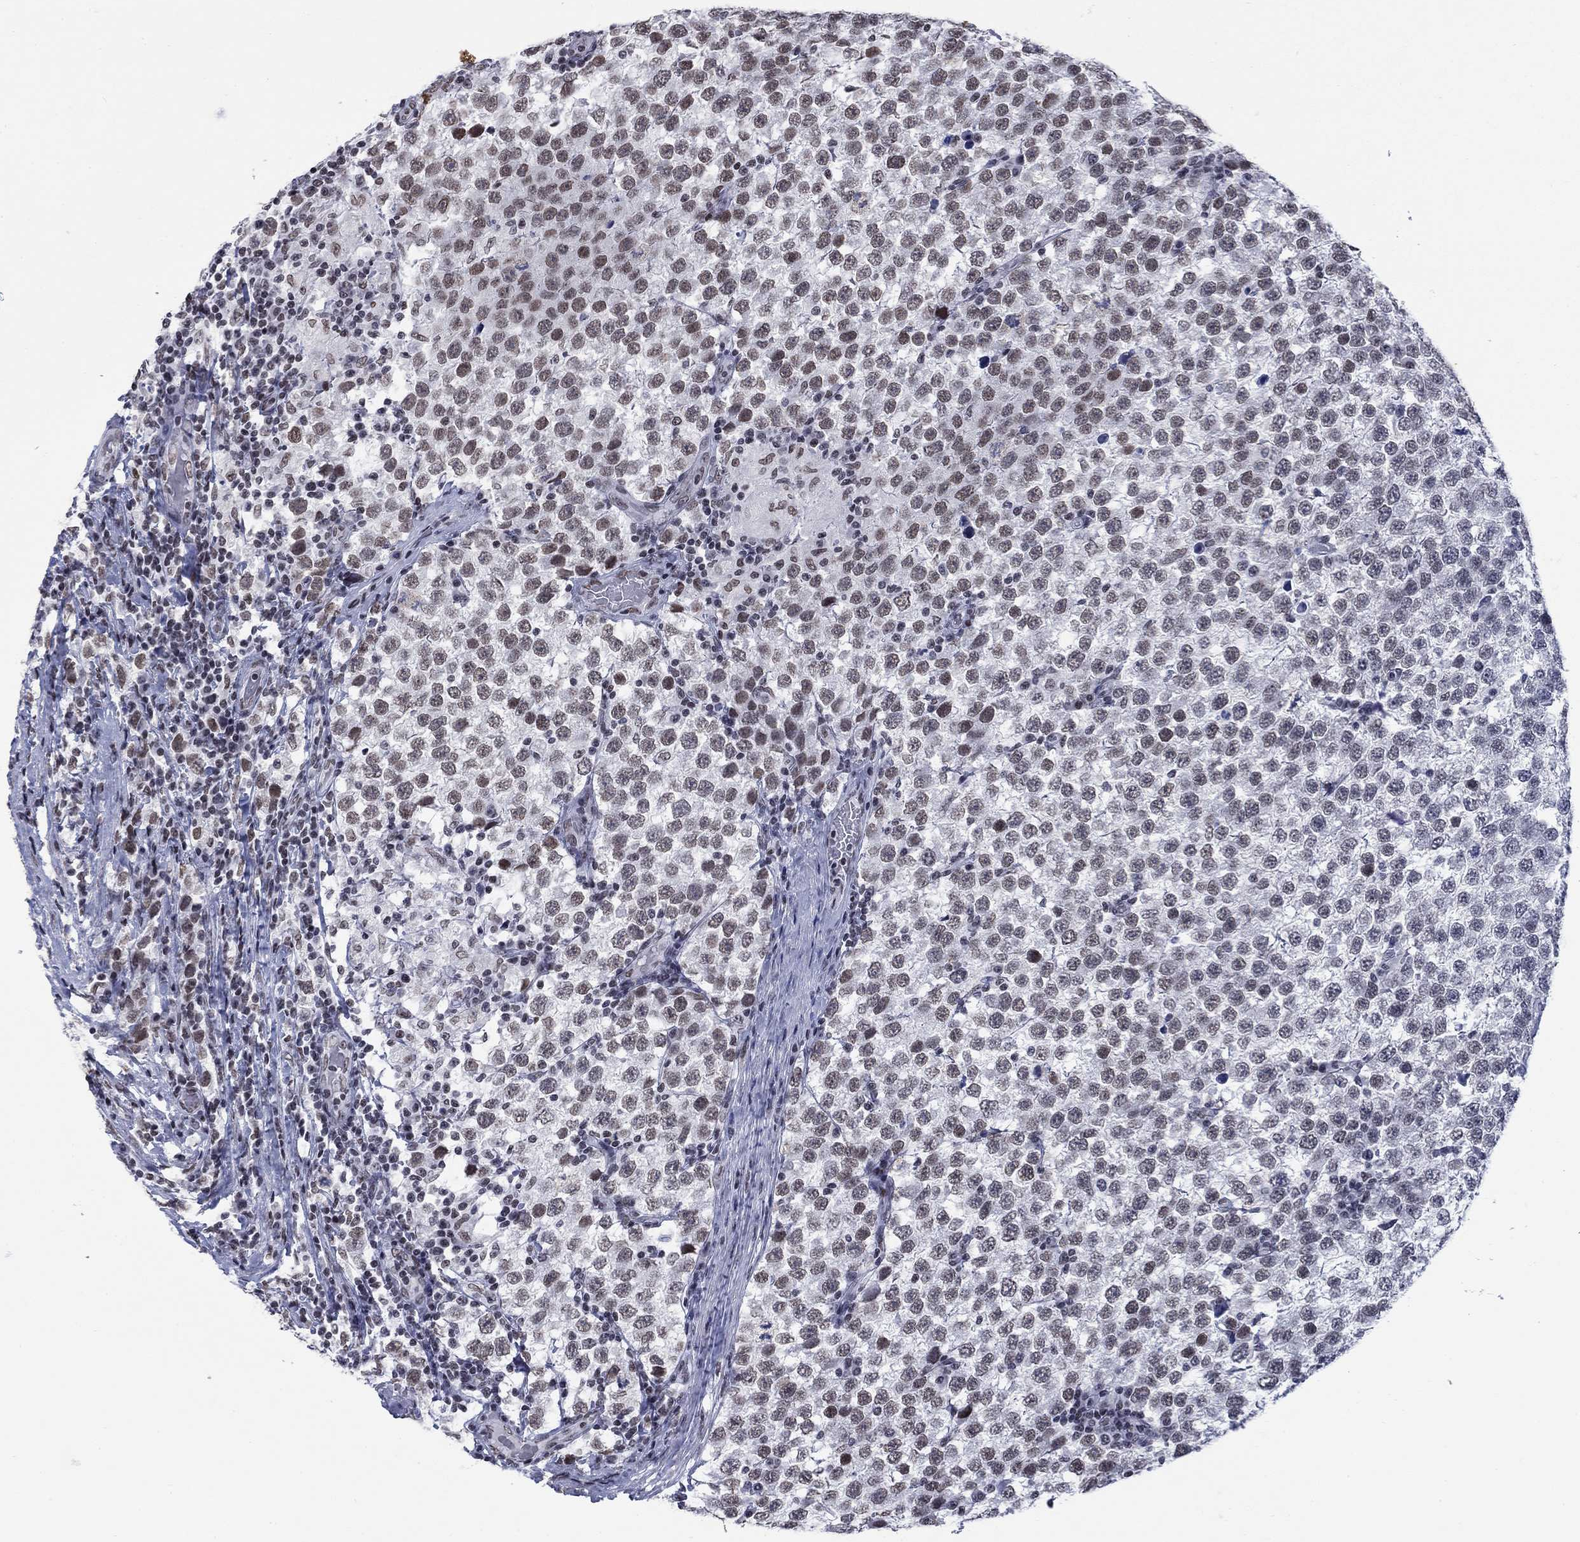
{"staining": {"intensity": "weak", "quantity": "25%-75%", "location": "nuclear"}, "tissue": "testis cancer", "cell_type": "Tumor cells", "image_type": "cancer", "snomed": [{"axis": "morphology", "description": "Seminoma, NOS"}, {"axis": "topography", "description": "Testis"}], "caption": "Tumor cells reveal weak nuclear positivity in approximately 25%-75% of cells in testis cancer.", "gene": "NPAS3", "patient": {"sex": "male", "age": 34}}